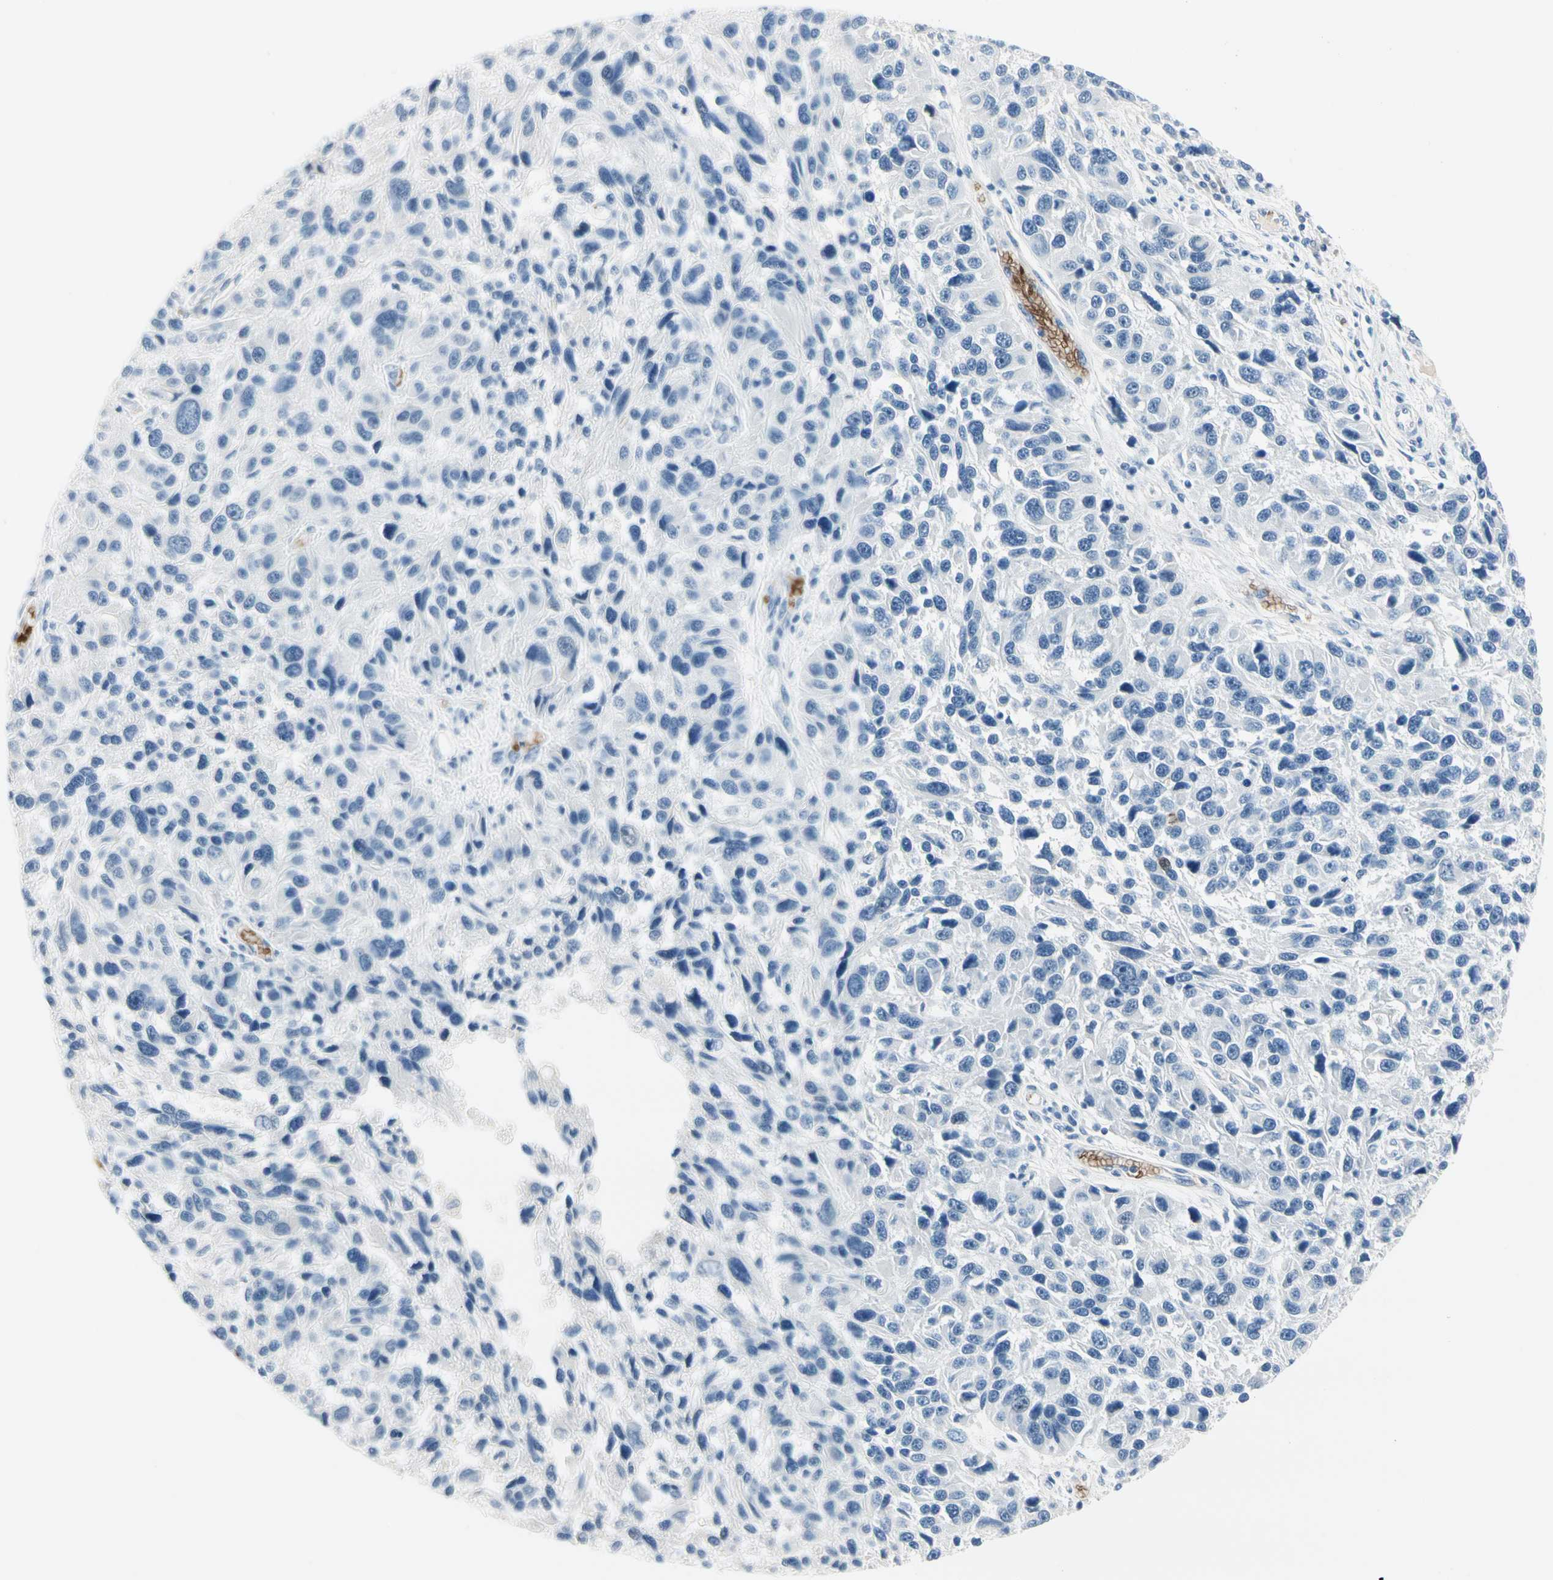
{"staining": {"intensity": "negative", "quantity": "none", "location": "none"}, "tissue": "melanoma", "cell_type": "Tumor cells", "image_type": "cancer", "snomed": [{"axis": "morphology", "description": "Malignant melanoma, NOS"}, {"axis": "topography", "description": "Skin"}], "caption": "IHC of human melanoma reveals no expression in tumor cells. The staining was performed using DAB to visualize the protein expression in brown, while the nuclei were stained in blue with hematoxylin (Magnification: 20x).", "gene": "CA1", "patient": {"sex": "male", "age": 53}}